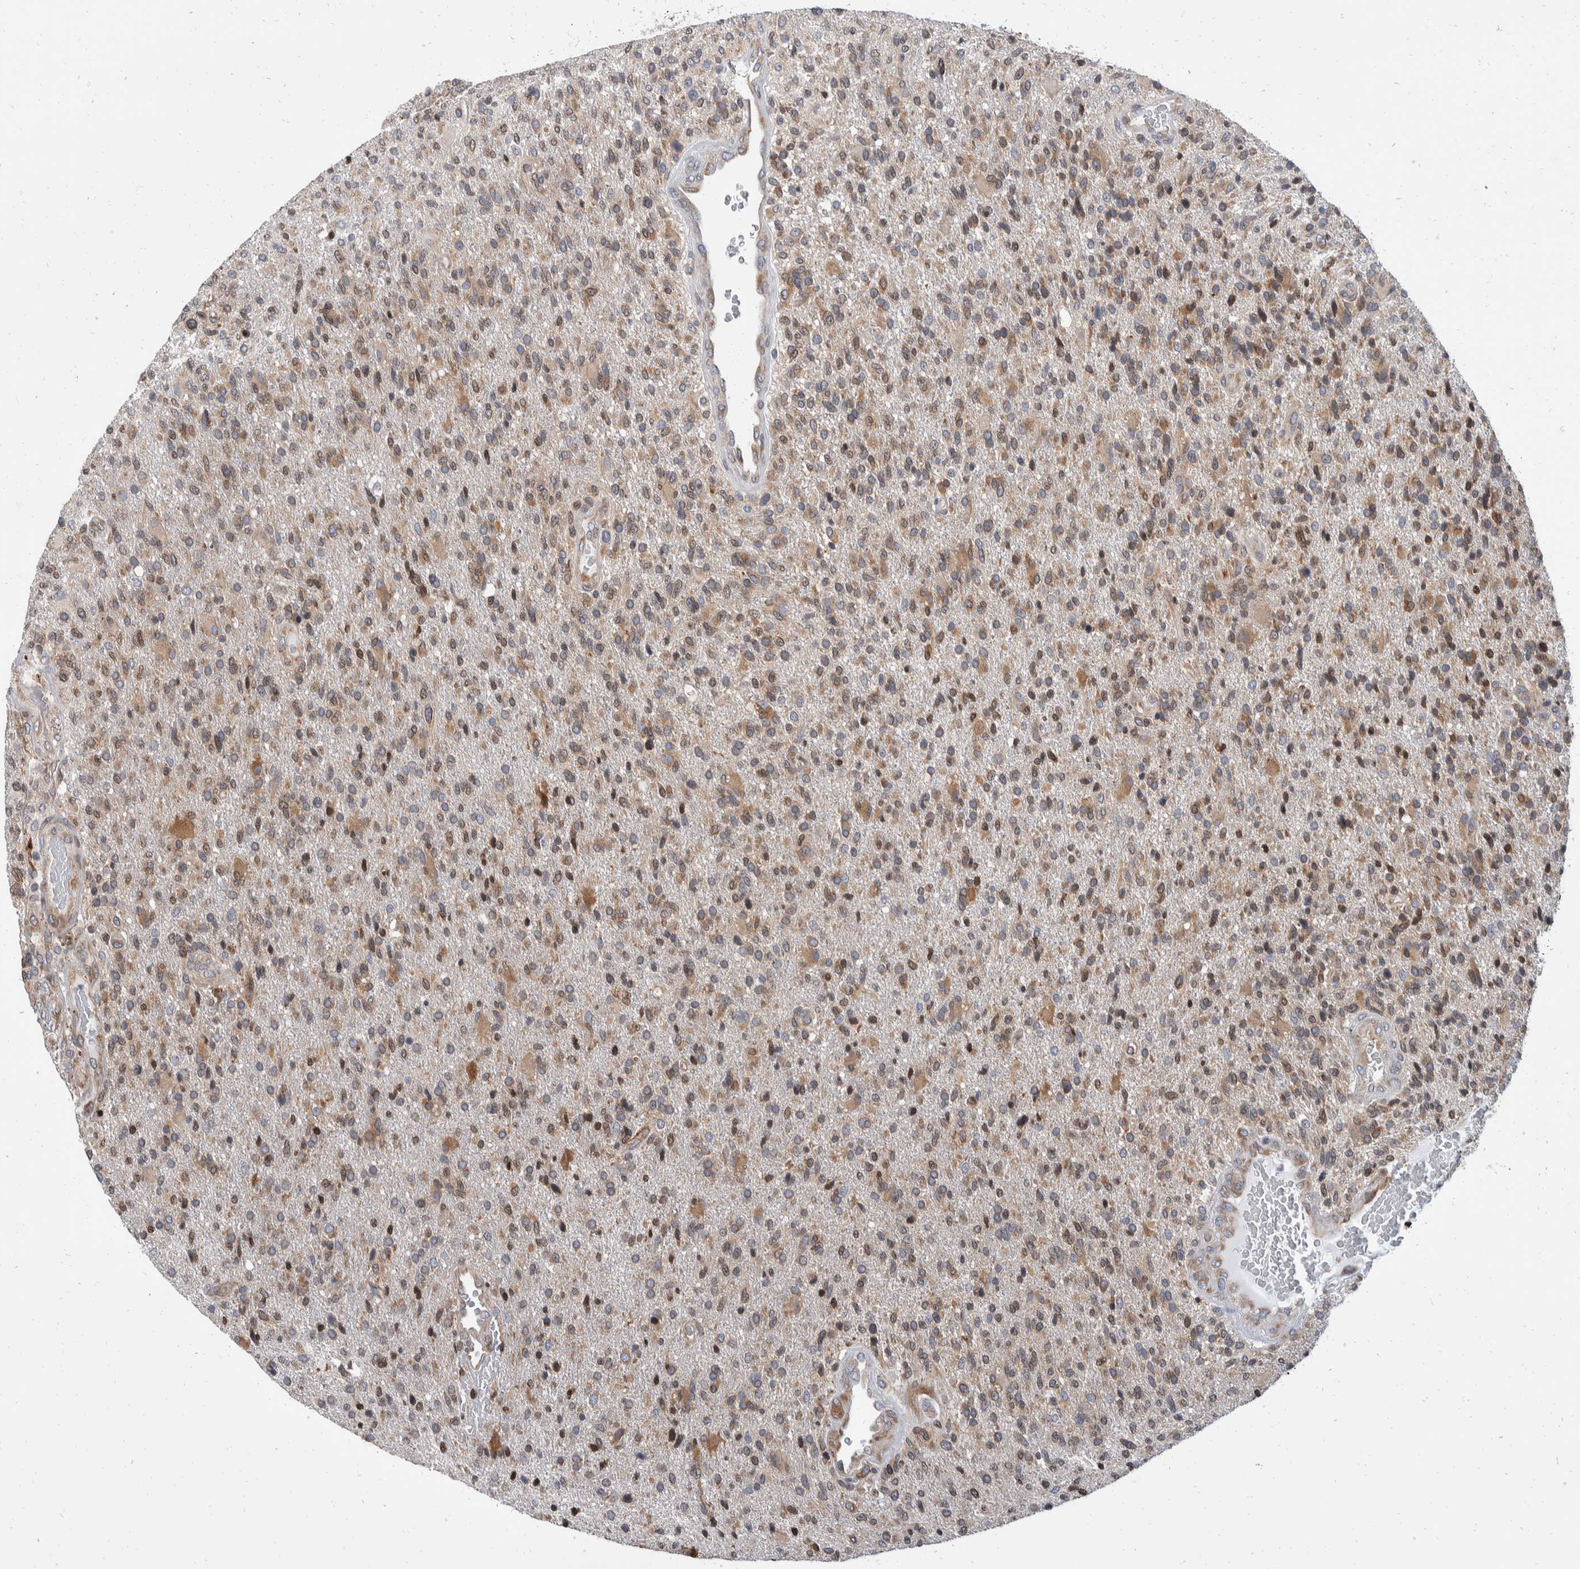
{"staining": {"intensity": "moderate", "quantity": ">75%", "location": "cytoplasmic/membranous"}, "tissue": "glioma", "cell_type": "Tumor cells", "image_type": "cancer", "snomed": [{"axis": "morphology", "description": "Glioma, malignant, High grade"}, {"axis": "topography", "description": "Brain"}], "caption": "Protein staining of glioma tissue exhibits moderate cytoplasmic/membranous staining in about >75% of tumor cells.", "gene": "TMEM245", "patient": {"sex": "male", "age": 72}}